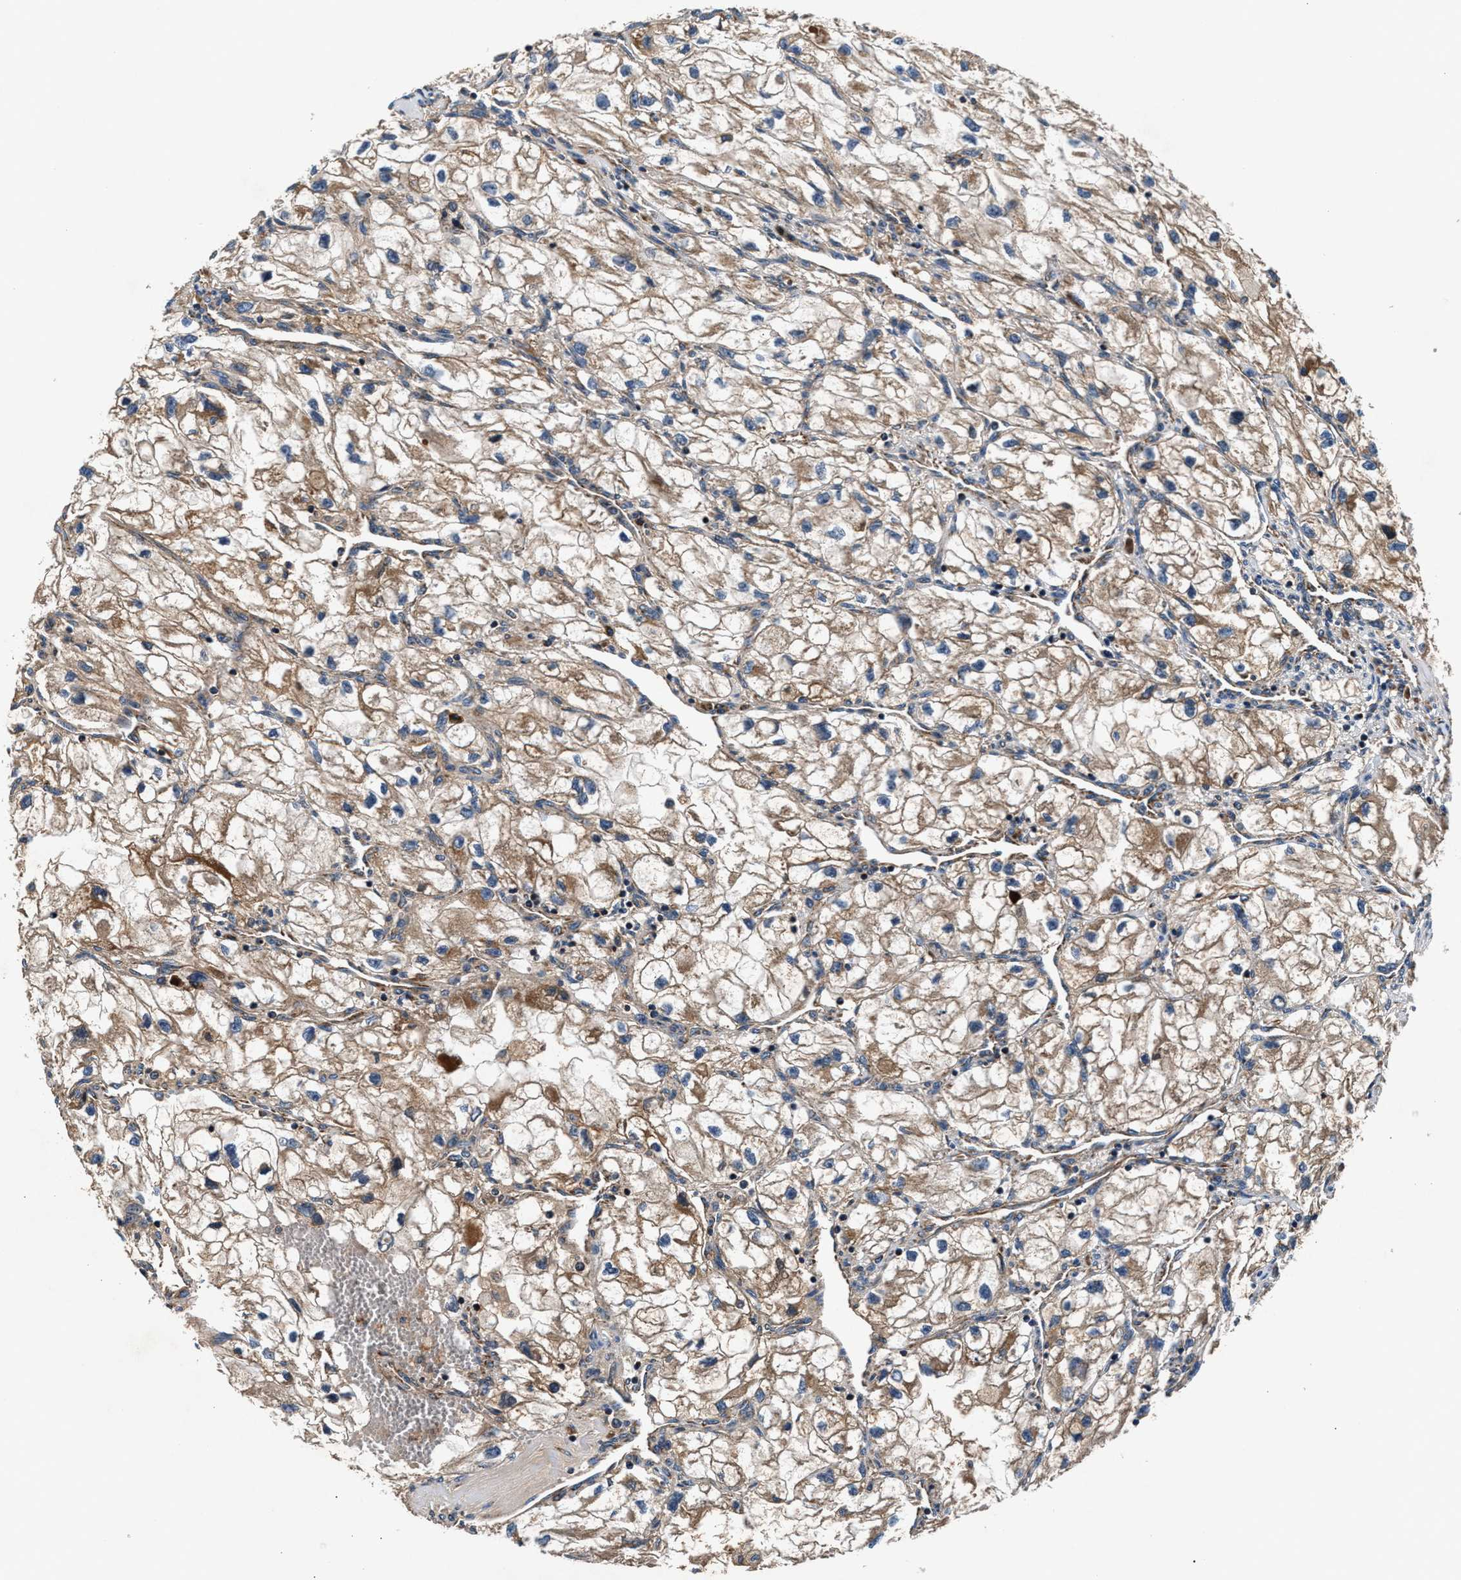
{"staining": {"intensity": "moderate", "quantity": "25%-75%", "location": "cytoplasmic/membranous"}, "tissue": "renal cancer", "cell_type": "Tumor cells", "image_type": "cancer", "snomed": [{"axis": "morphology", "description": "Adenocarcinoma, NOS"}, {"axis": "topography", "description": "Kidney"}], "caption": "Immunohistochemical staining of adenocarcinoma (renal) reveals medium levels of moderate cytoplasmic/membranous protein positivity in approximately 25%-75% of tumor cells.", "gene": "IMMT", "patient": {"sex": "female", "age": 70}}